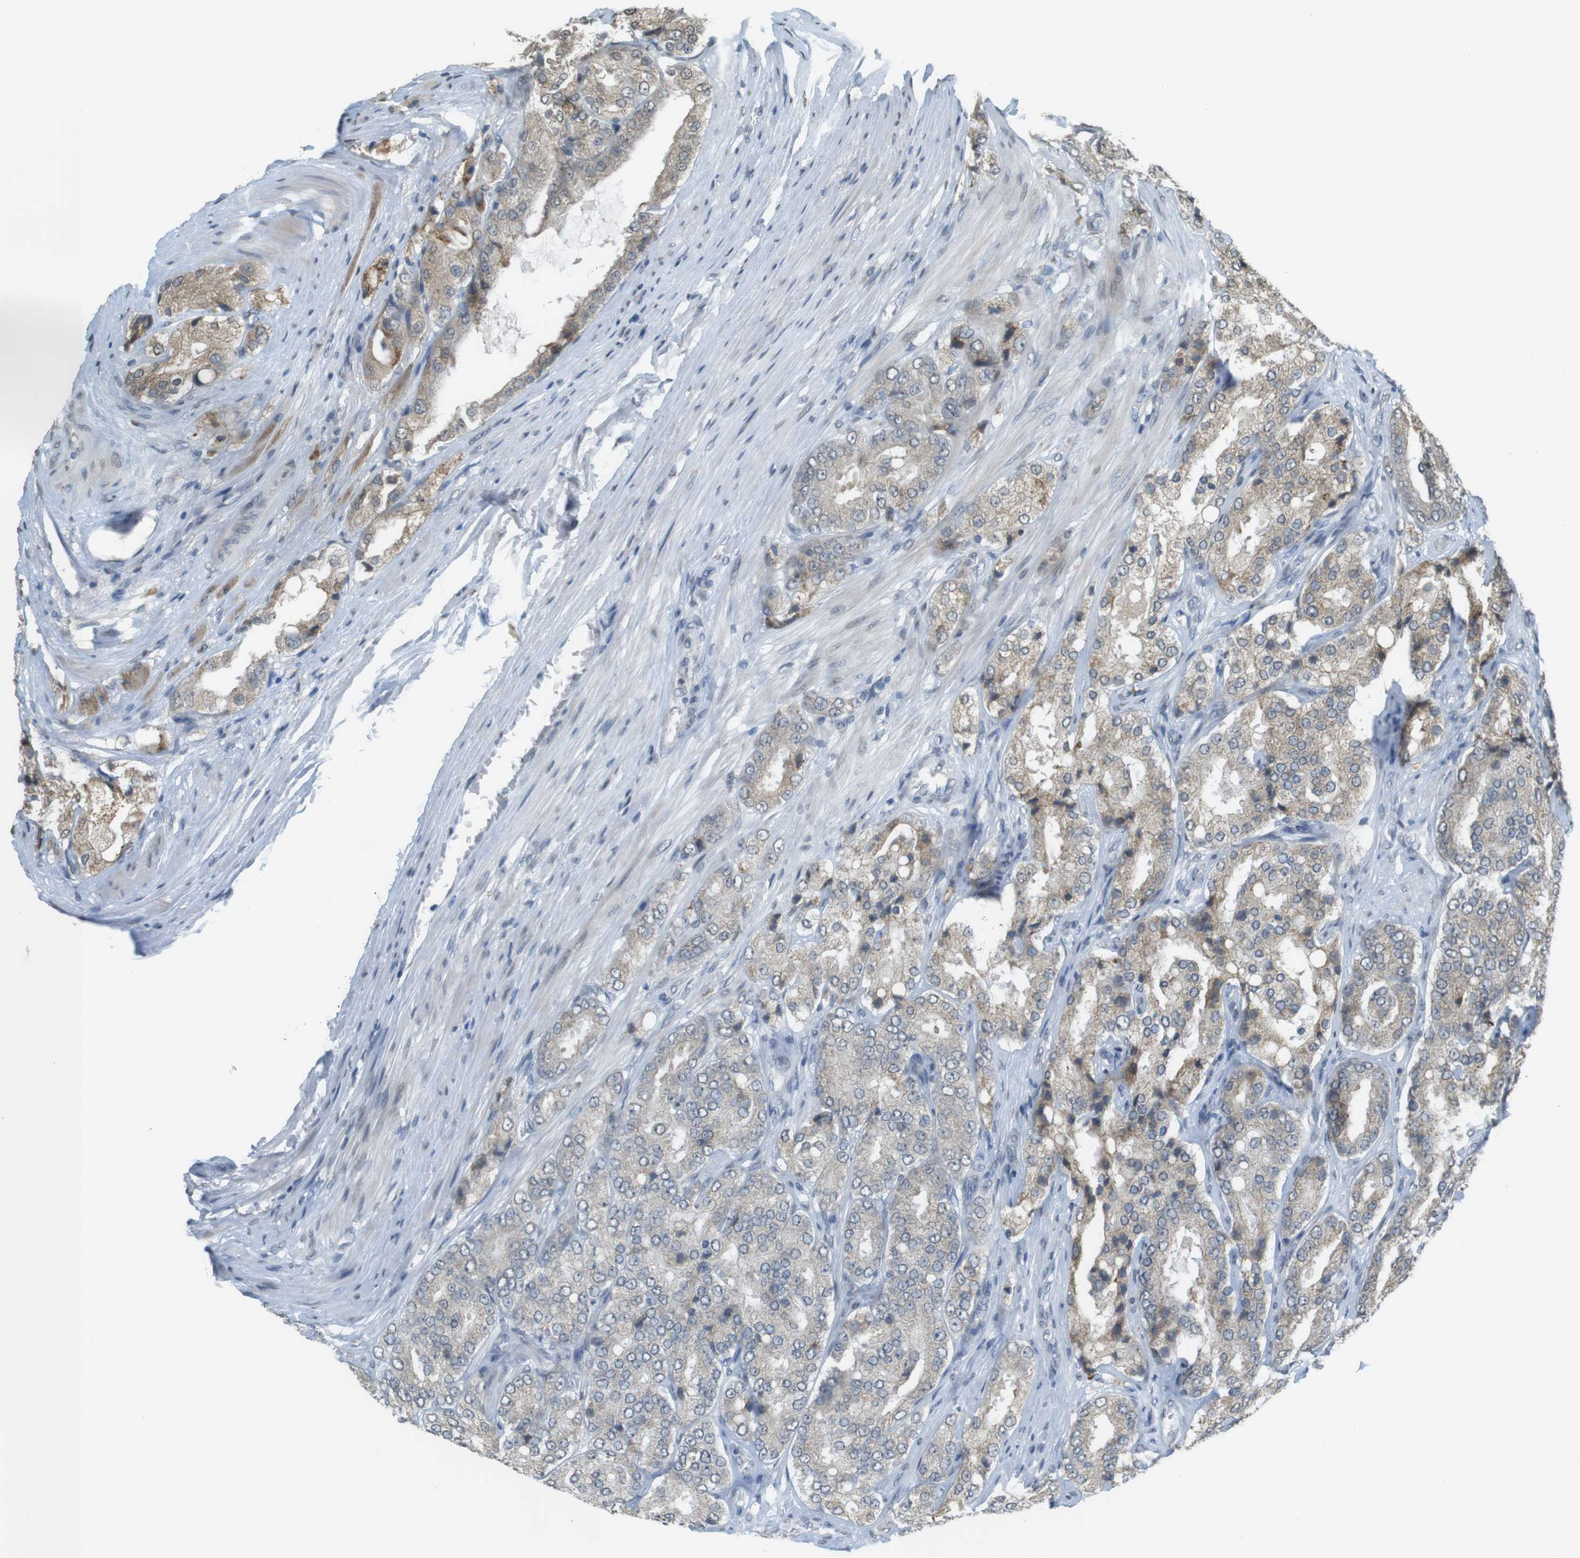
{"staining": {"intensity": "weak", "quantity": "<25%", "location": "cytoplasmic/membranous"}, "tissue": "prostate cancer", "cell_type": "Tumor cells", "image_type": "cancer", "snomed": [{"axis": "morphology", "description": "Adenocarcinoma, High grade"}, {"axis": "topography", "description": "Prostate"}], "caption": "Prostate cancer was stained to show a protein in brown. There is no significant positivity in tumor cells.", "gene": "FZD10", "patient": {"sex": "male", "age": 65}}